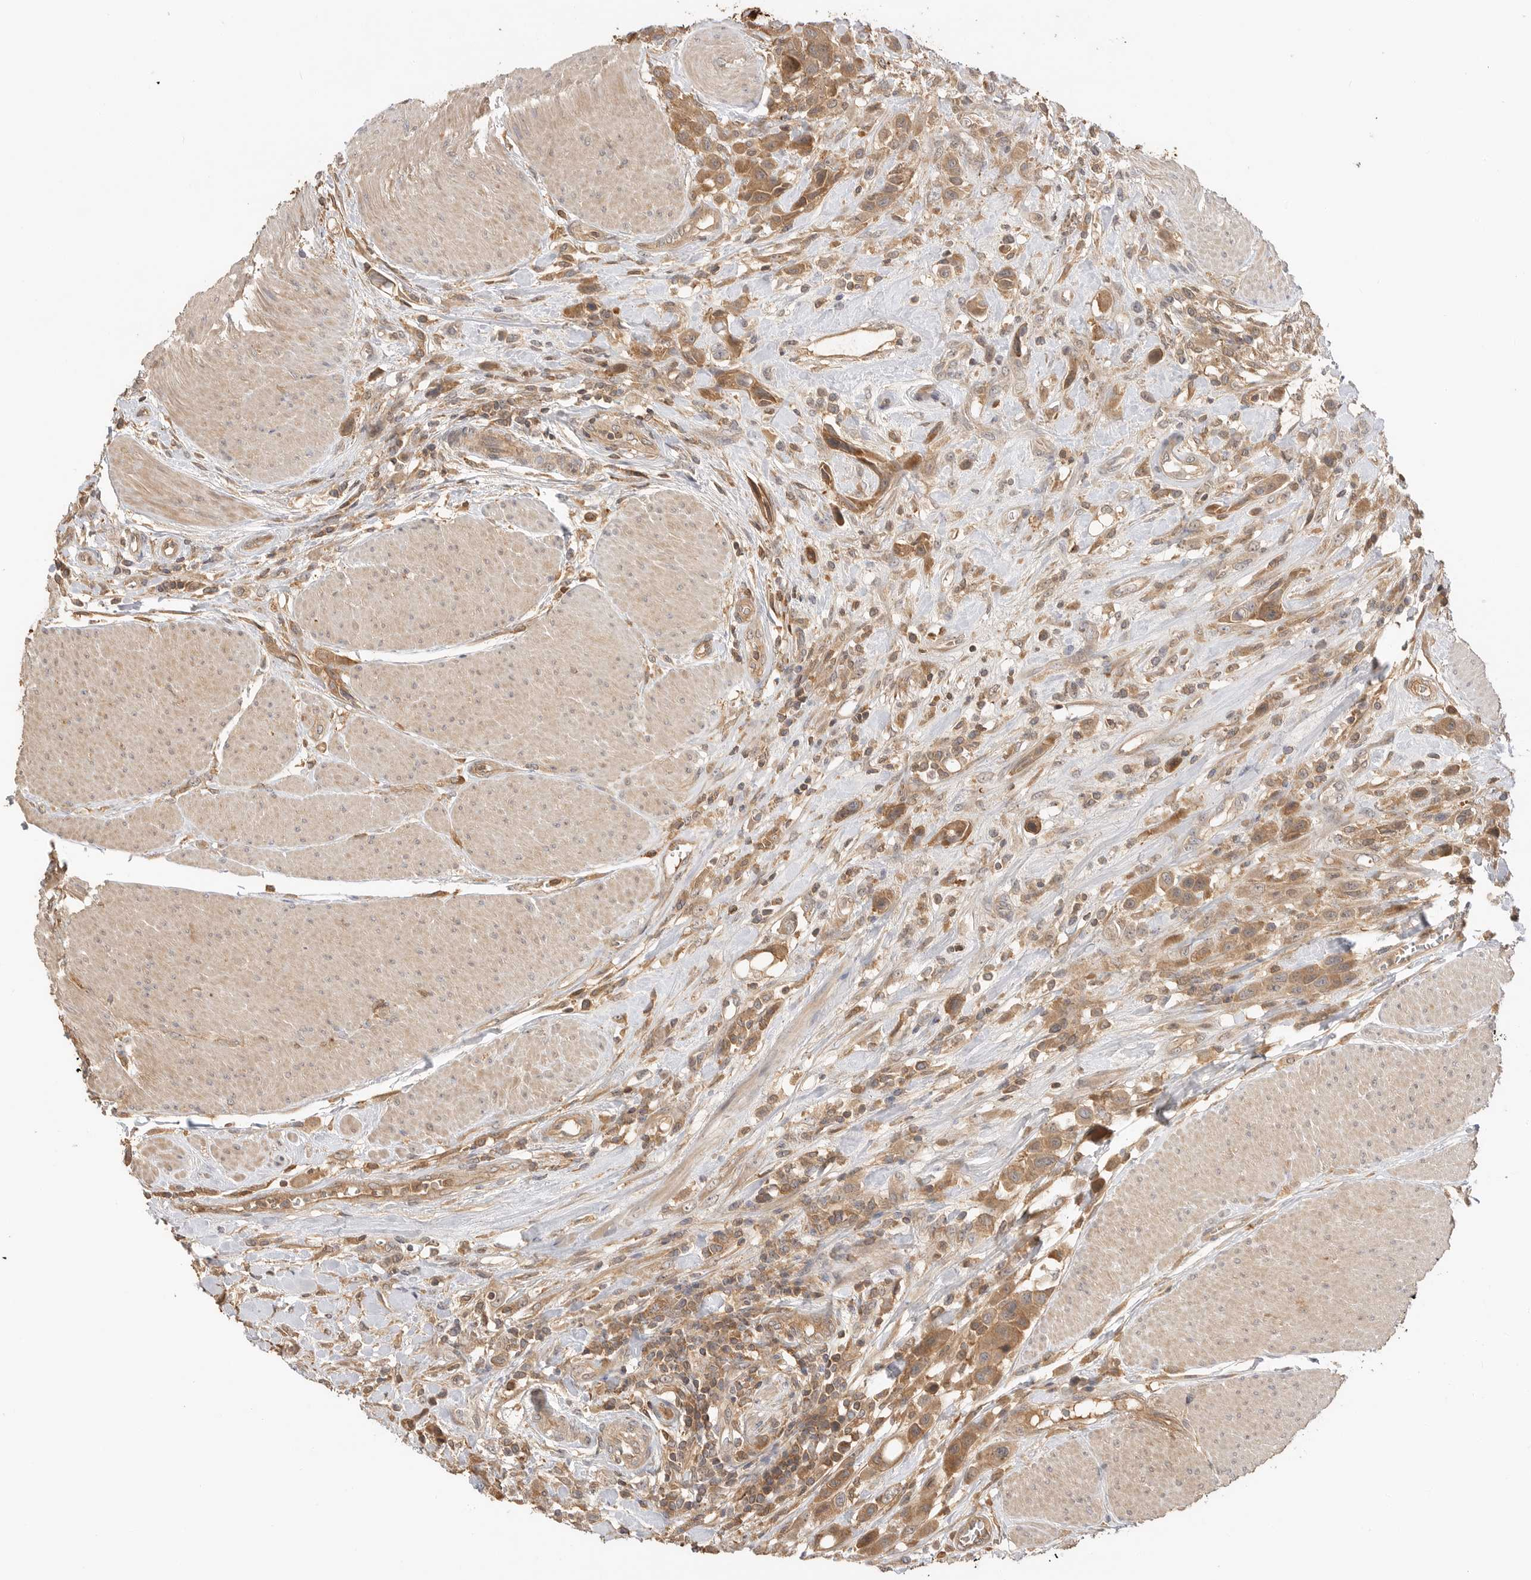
{"staining": {"intensity": "moderate", "quantity": ">75%", "location": "cytoplasmic/membranous"}, "tissue": "urothelial cancer", "cell_type": "Tumor cells", "image_type": "cancer", "snomed": [{"axis": "morphology", "description": "Urothelial carcinoma, High grade"}, {"axis": "topography", "description": "Urinary bladder"}], "caption": "Urothelial cancer was stained to show a protein in brown. There is medium levels of moderate cytoplasmic/membranous positivity in about >75% of tumor cells. (DAB (3,3'-diaminobenzidine) IHC with brightfield microscopy, high magnification).", "gene": "CLDN12", "patient": {"sex": "male", "age": 50}}